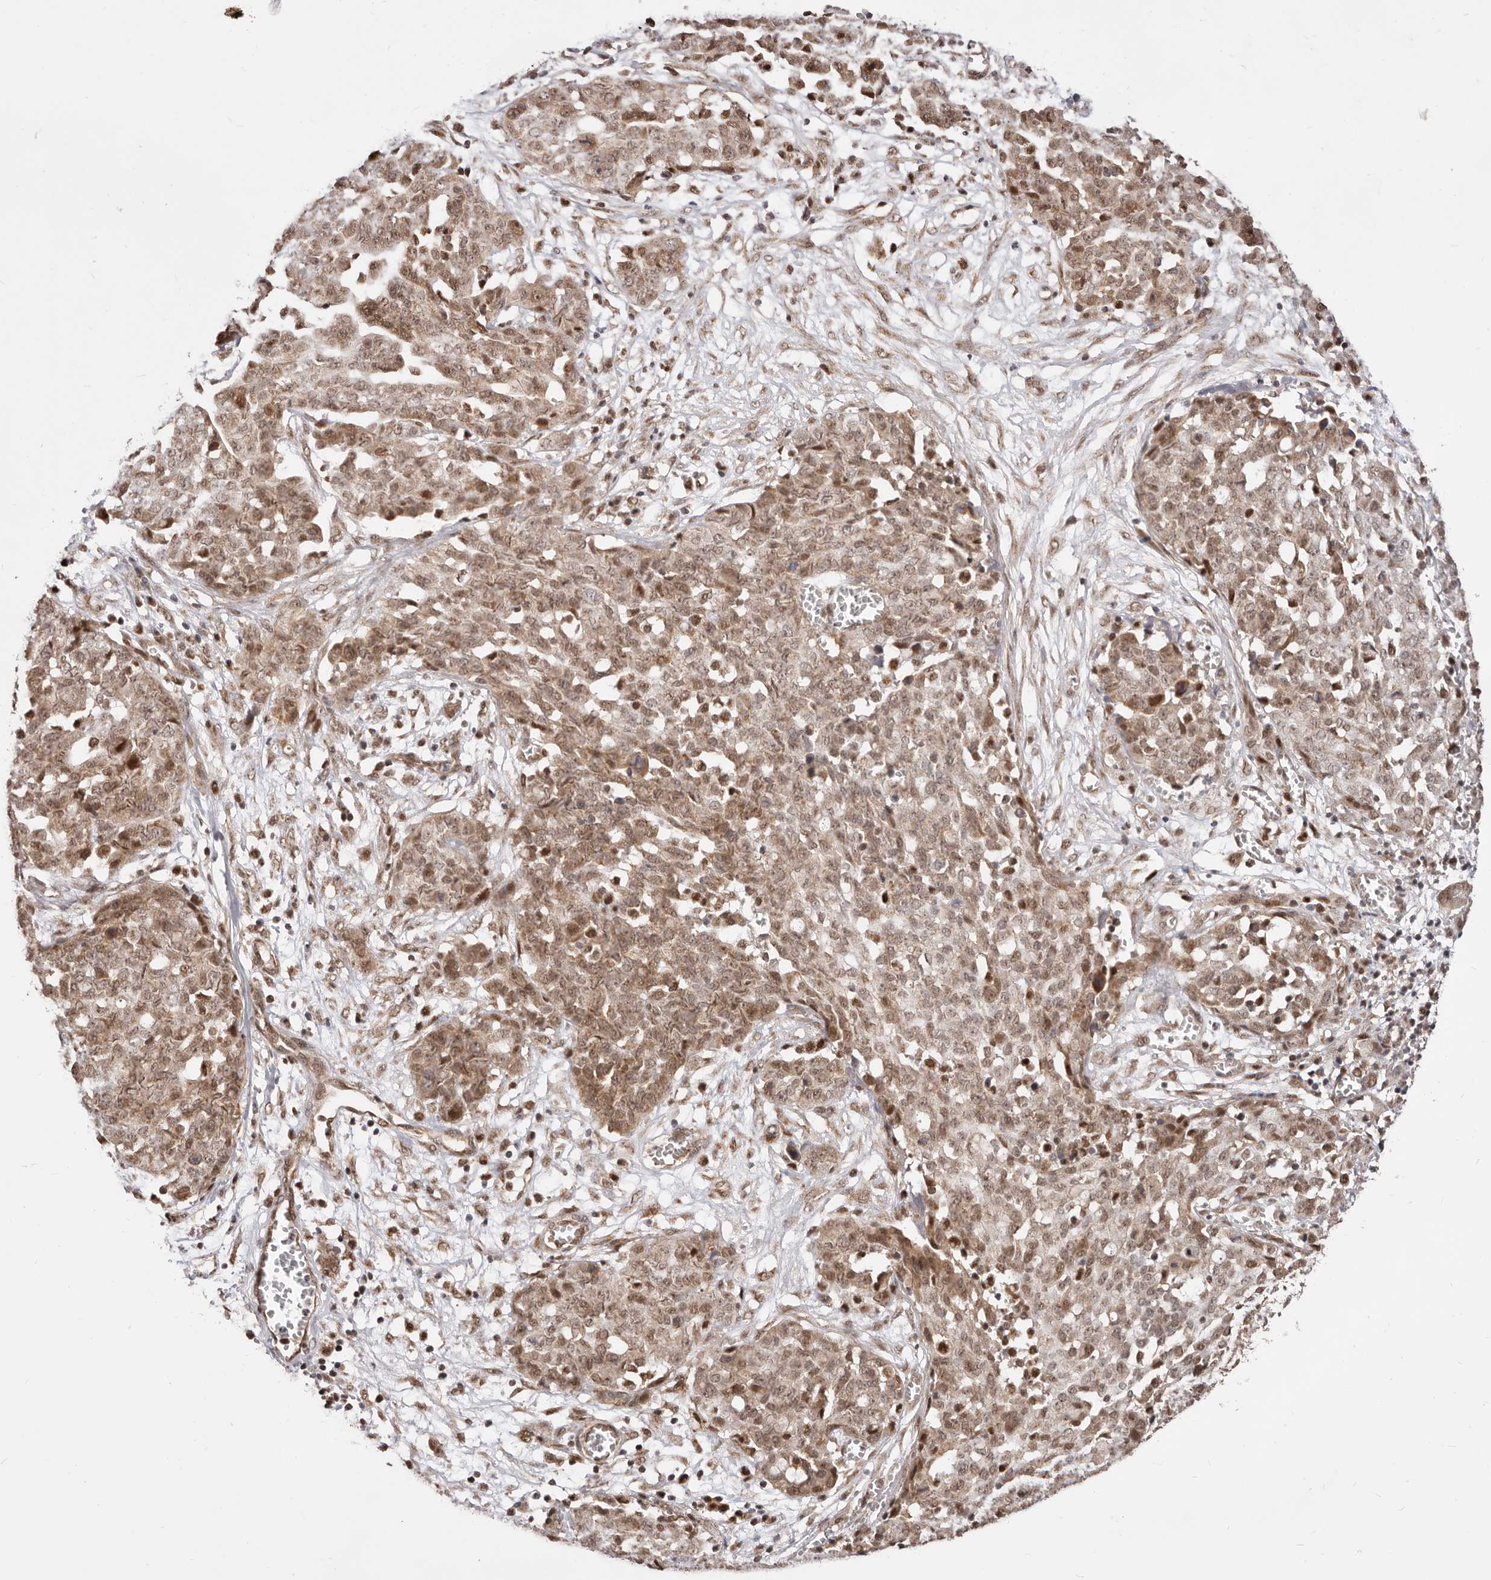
{"staining": {"intensity": "moderate", "quantity": ">75%", "location": "cytoplasmic/membranous,nuclear"}, "tissue": "ovarian cancer", "cell_type": "Tumor cells", "image_type": "cancer", "snomed": [{"axis": "morphology", "description": "Cystadenocarcinoma, serous, NOS"}, {"axis": "topography", "description": "Soft tissue"}, {"axis": "topography", "description": "Ovary"}], "caption": "Tumor cells exhibit medium levels of moderate cytoplasmic/membranous and nuclear staining in approximately >75% of cells in ovarian cancer.", "gene": "SEC14L1", "patient": {"sex": "female", "age": 57}}